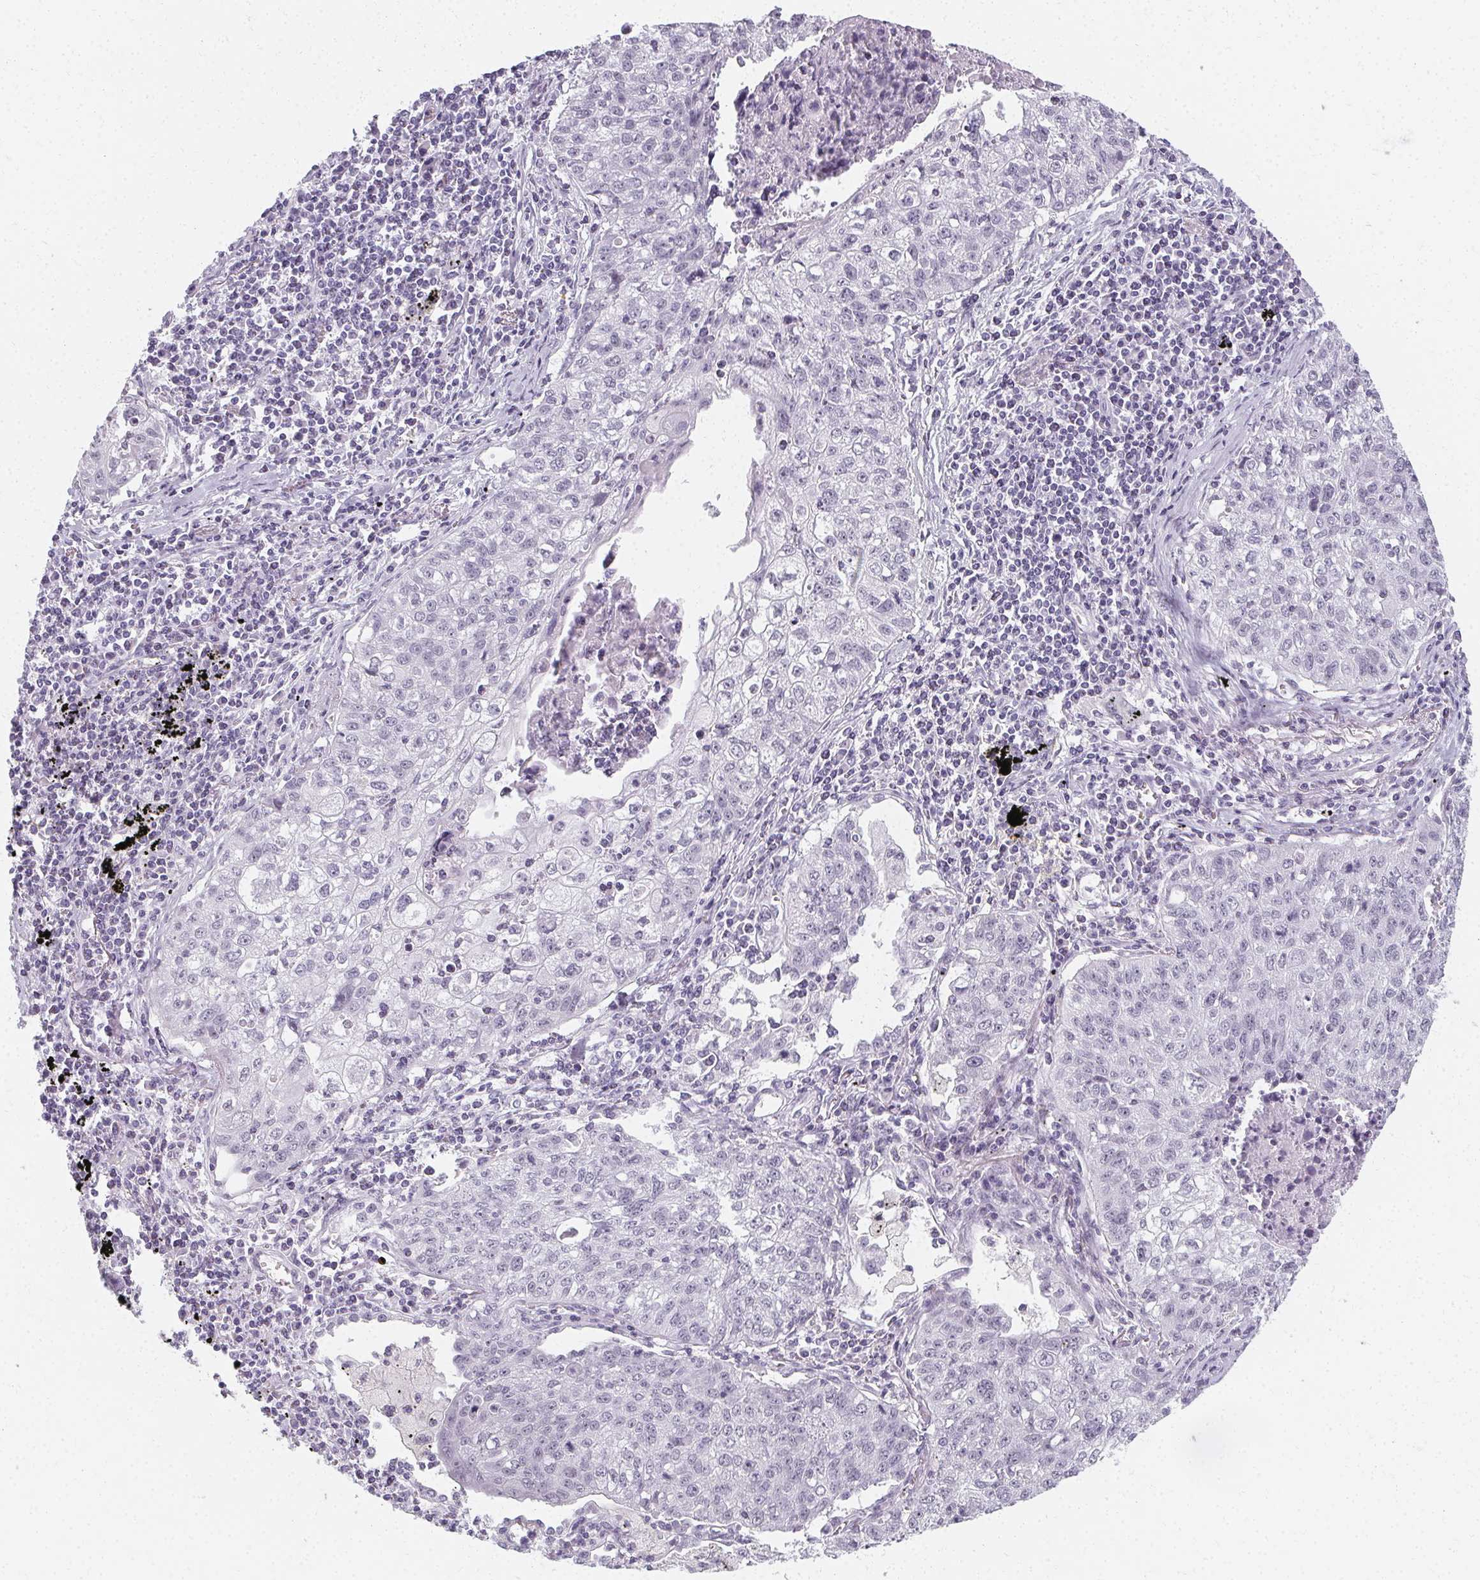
{"staining": {"intensity": "negative", "quantity": "none", "location": "none"}, "tissue": "lung cancer", "cell_type": "Tumor cells", "image_type": "cancer", "snomed": [{"axis": "morphology", "description": "Normal morphology"}, {"axis": "morphology", "description": "Aneuploidy"}, {"axis": "morphology", "description": "Squamous cell carcinoma, NOS"}, {"axis": "topography", "description": "Lymph node"}, {"axis": "topography", "description": "Lung"}], "caption": "A histopathology image of human squamous cell carcinoma (lung) is negative for staining in tumor cells.", "gene": "SYNPR", "patient": {"sex": "female", "age": 76}}